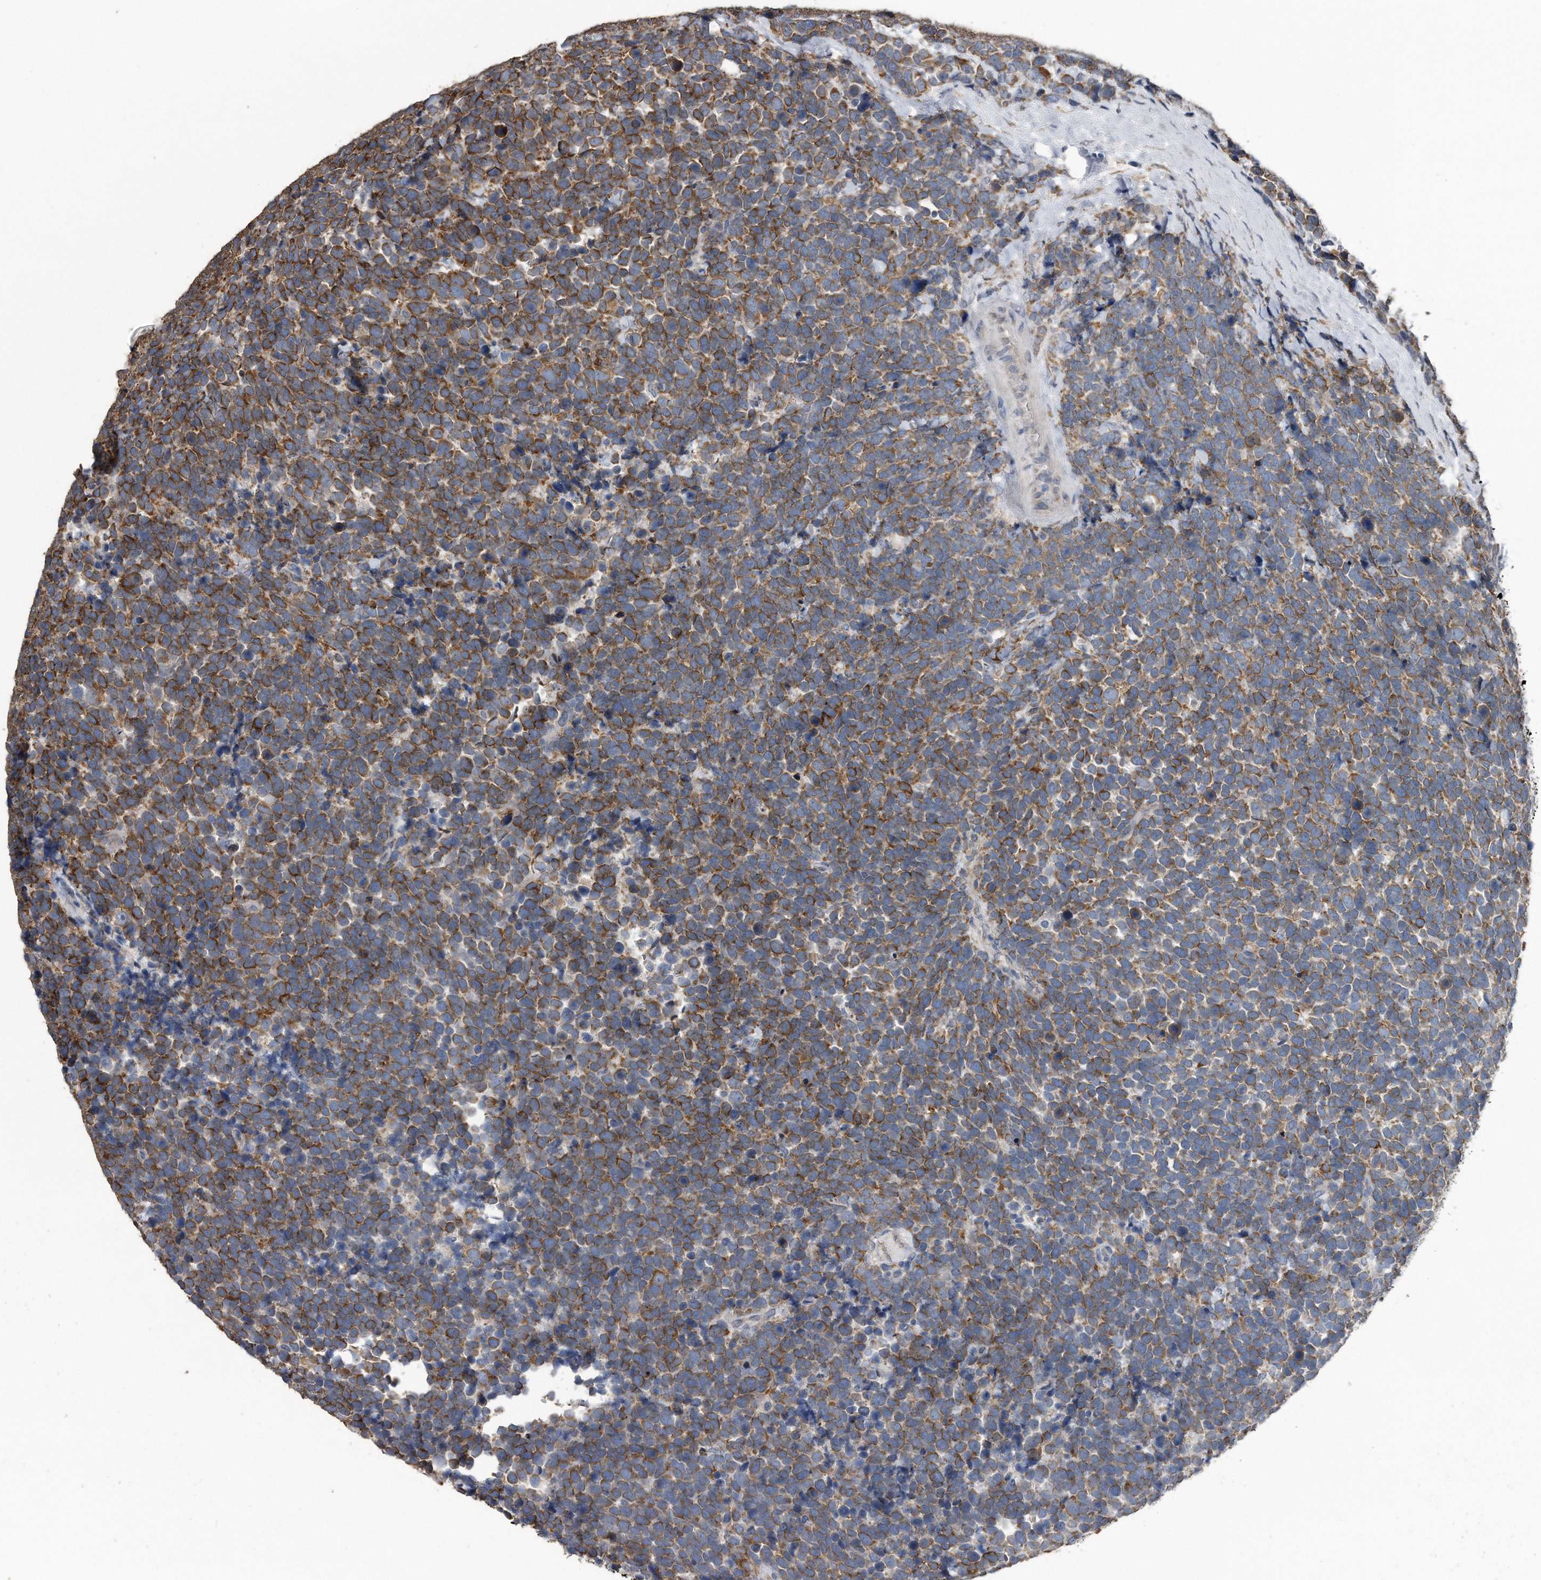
{"staining": {"intensity": "moderate", "quantity": ">75%", "location": "cytoplasmic/membranous"}, "tissue": "urothelial cancer", "cell_type": "Tumor cells", "image_type": "cancer", "snomed": [{"axis": "morphology", "description": "Urothelial carcinoma, High grade"}, {"axis": "topography", "description": "Urinary bladder"}], "caption": "Immunohistochemical staining of human urothelial carcinoma (high-grade) displays medium levels of moderate cytoplasmic/membranous protein staining in about >75% of tumor cells. (DAB (3,3'-diaminobenzidine) = brown stain, brightfield microscopy at high magnification).", "gene": "PCLO", "patient": {"sex": "female", "age": 82}}